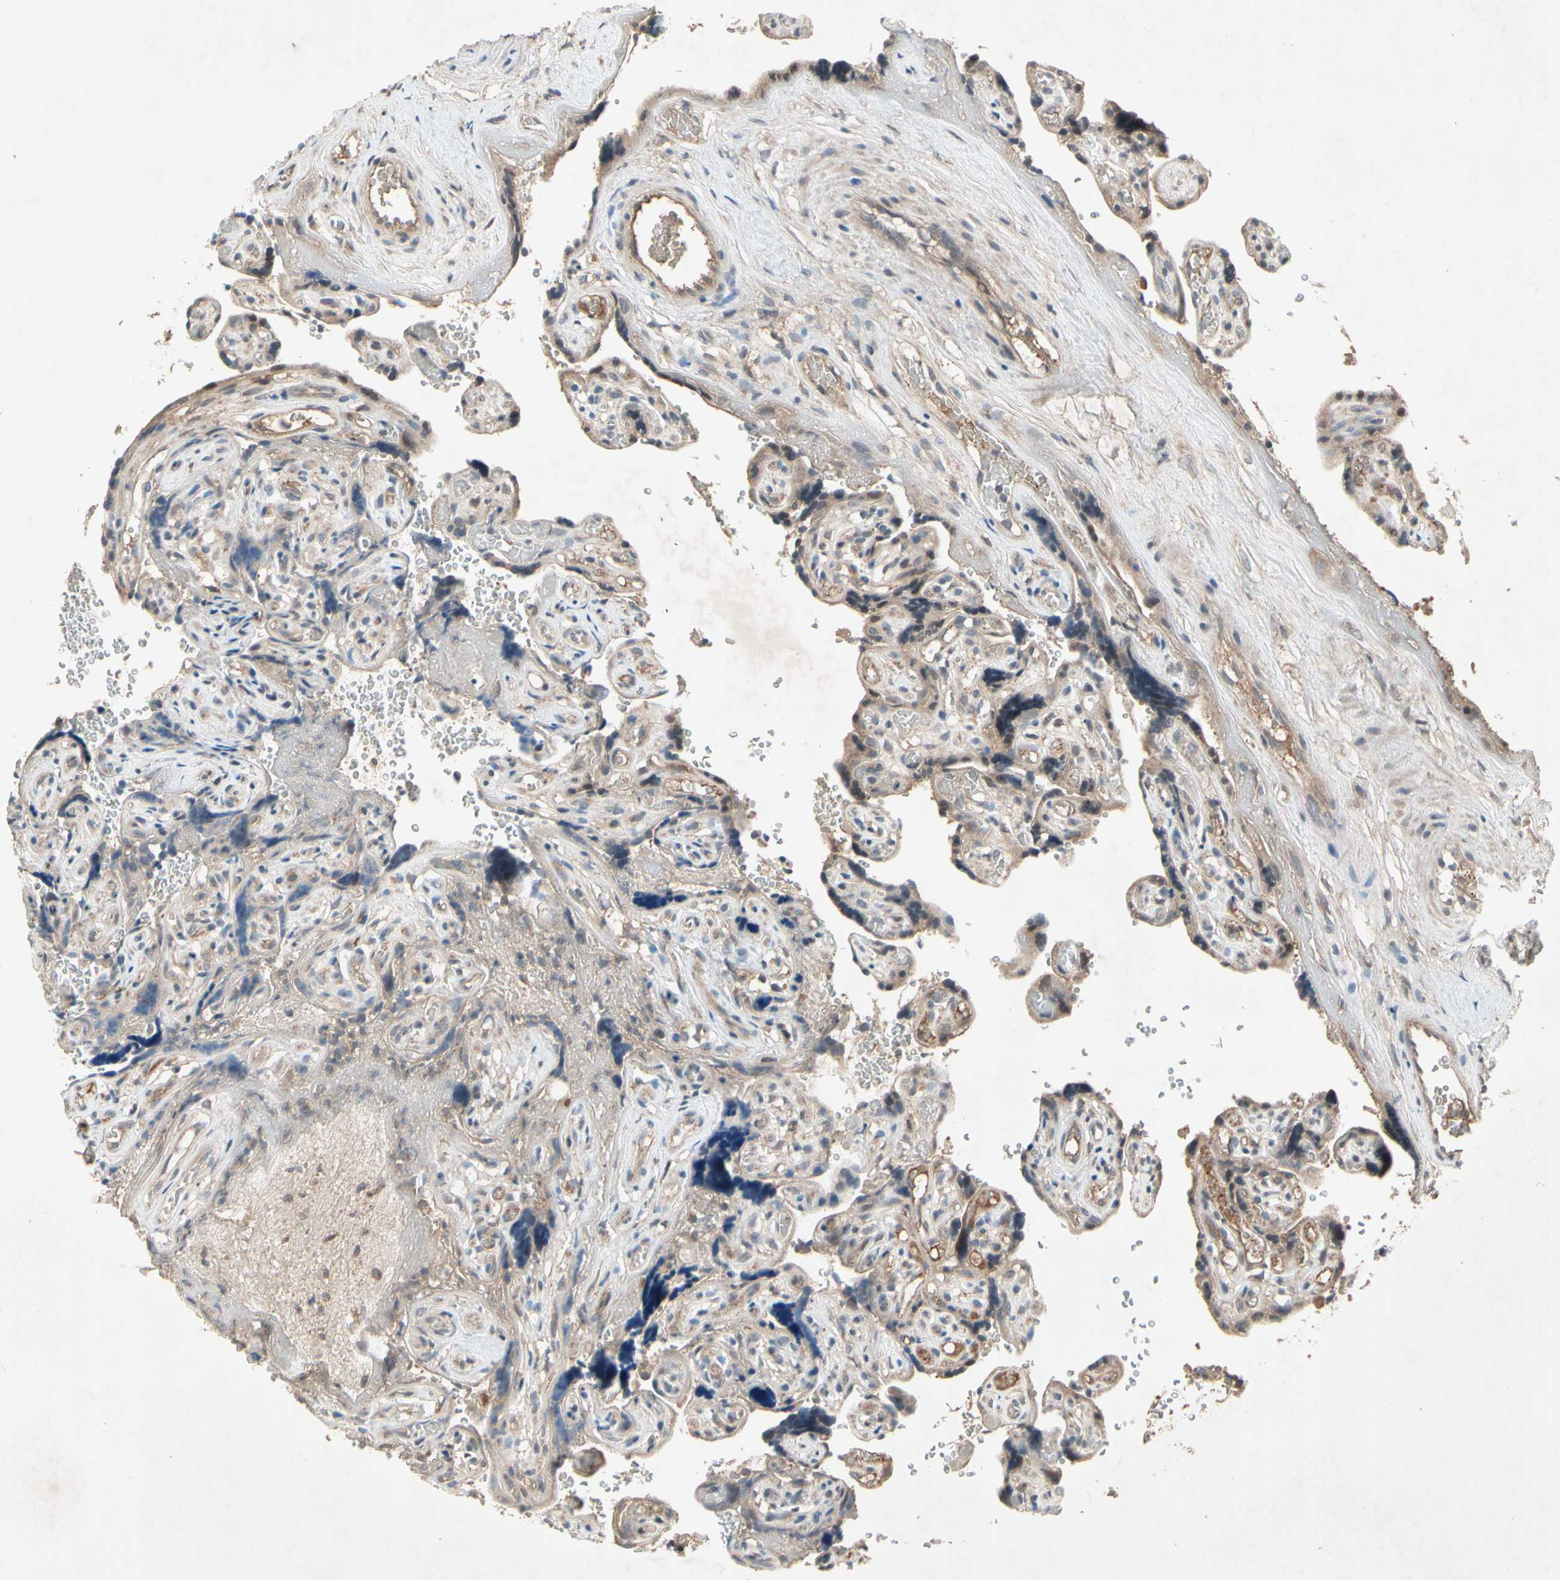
{"staining": {"intensity": "moderate", "quantity": ">75%", "location": "cytoplasmic/membranous"}, "tissue": "placenta", "cell_type": "Trophoblastic cells", "image_type": "normal", "snomed": [{"axis": "morphology", "description": "Normal tissue, NOS"}, {"axis": "topography", "description": "Placenta"}], "caption": "Protein staining of unremarkable placenta displays moderate cytoplasmic/membranous positivity in about >75% of trophoblastic cells. (brown staining indicates protein expression, while blue staining denotes nuclei).", "gene": "NSF", "patient": {"sex": "female", "age": 30}}